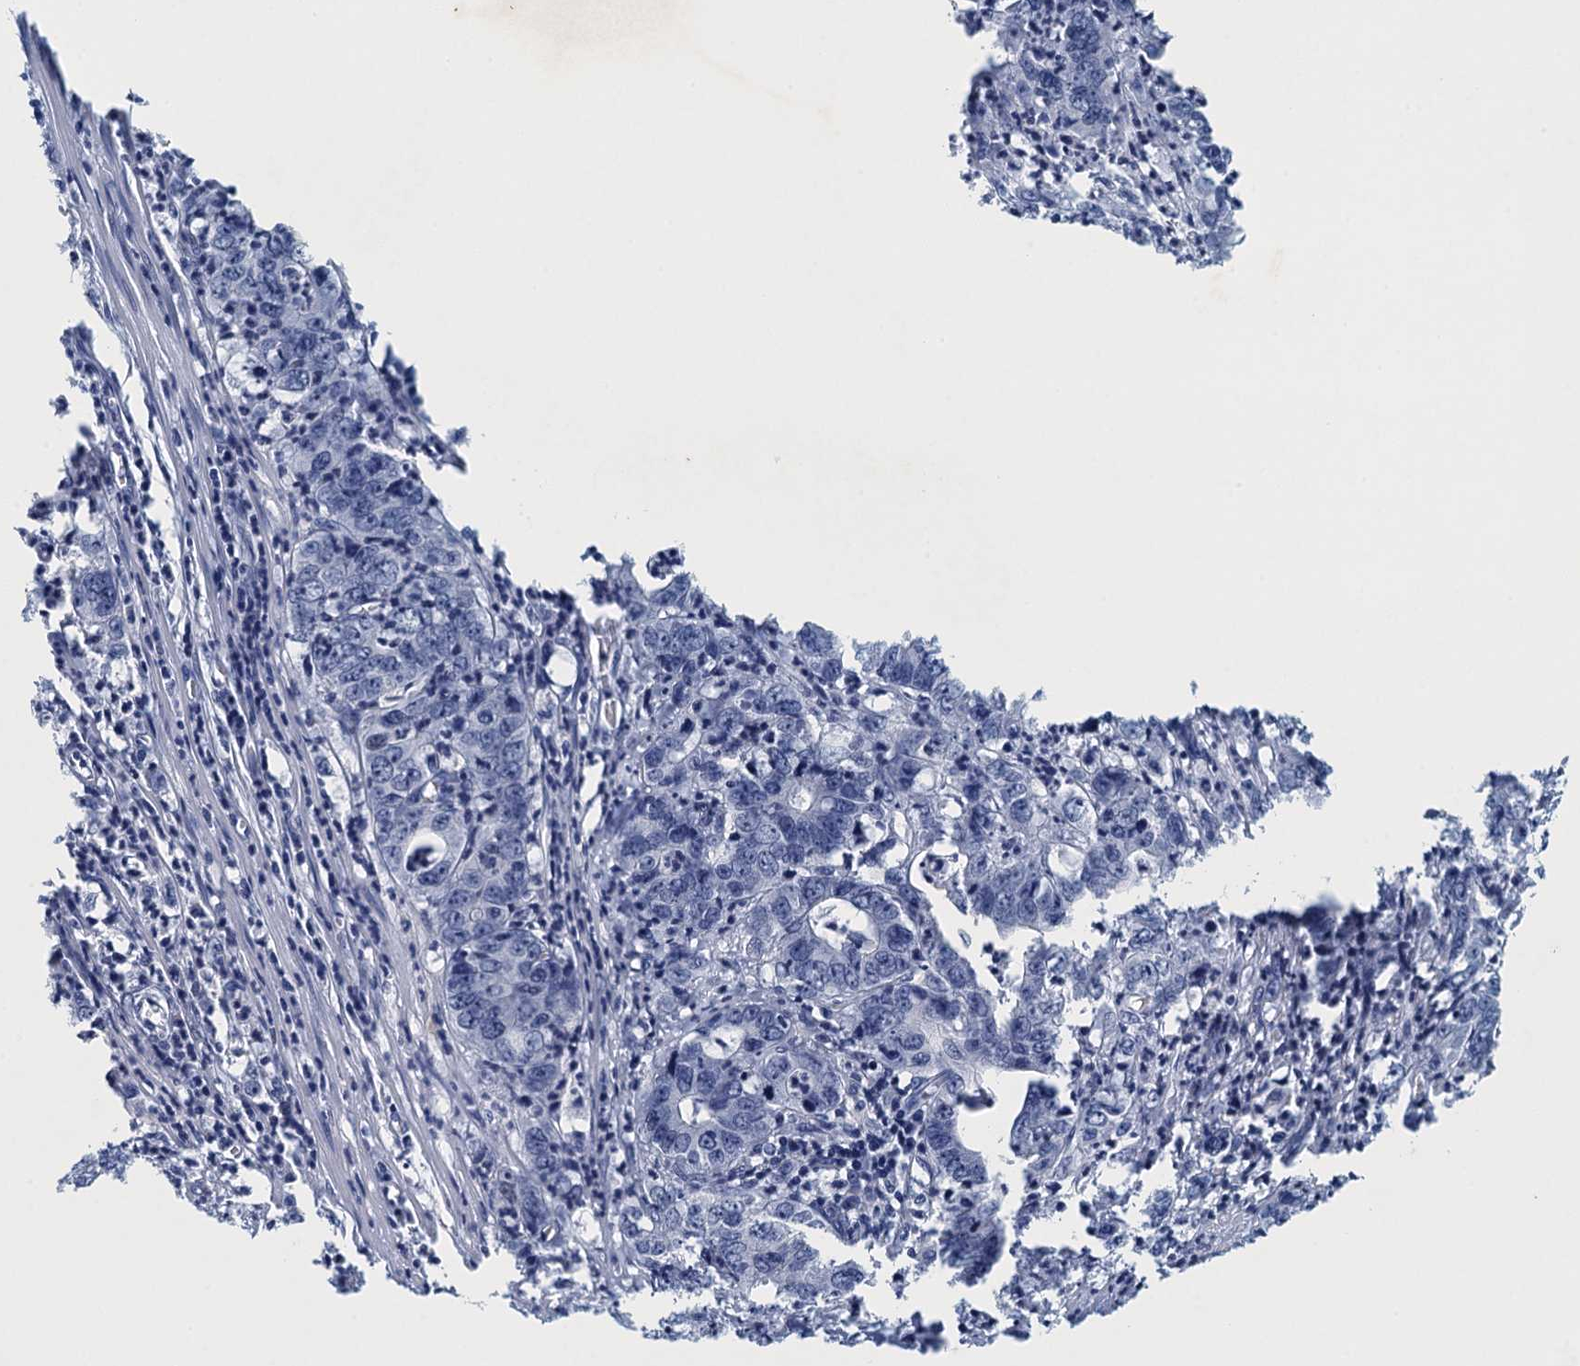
{"staining": {"intensity": "negative", "quantity": "none", "location": "none"}, "tissue": "colorectal cancer", "cell_type": "Tumor cells", "image_type": "cancer", "snomed": [{"axis": "morphology", "description": "Adenocarcinoma, NOS"}, {"axis": "topography", "description": "Colon"}], "caption": "Histopathology image shows no protein staining in tumor cells of colorectal cancer tissue. Nuclei are stained in blue.", "gene": "ENSG00000131152", "patient": {"sex": "female", "age": 75}}